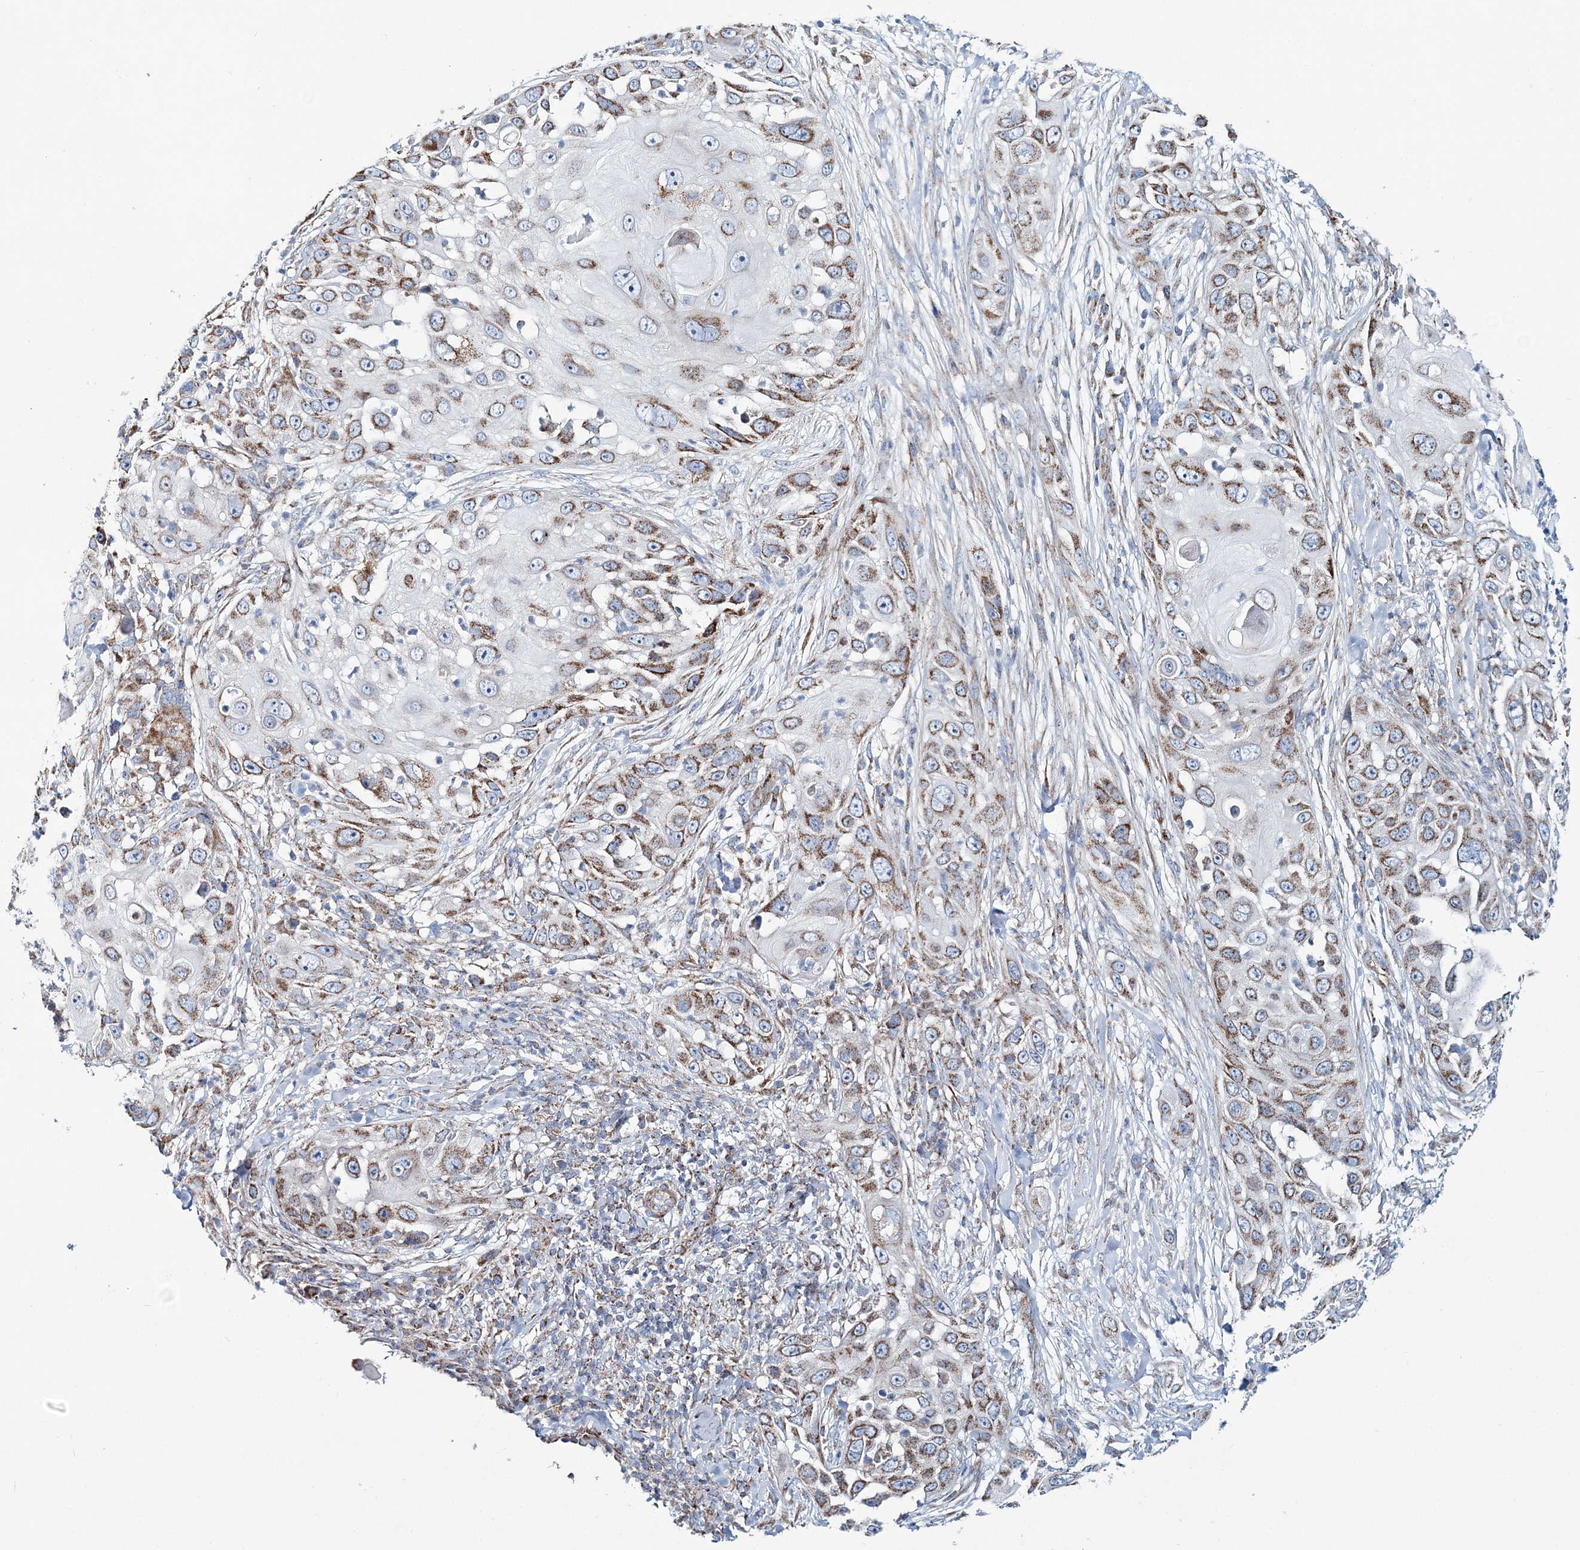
{"staining": {"intensity": "moderate", "quantity": ">75%", "location": "cytoplasmic/membranous"}, "tissue": "skin cancer", "cell_type": "Tumor cells", "image_type": "cancer", "snomed": [{"axis": "morphology", "description": "Squamous cell carcinoma, NOS"}, {"axis": "topography", "description": "Skin"}], "caption": "Immunohistochemistry (IHC) photomicrograph of human skin squamous cell carcinoma stained for a protein (brown), which displays medium levels of moderate cytoplasmic/membranous expression in approximately >75% of tumor cells.", "gene": "ARHGAP6", "patient": {"sex": "female", "age": 44}}